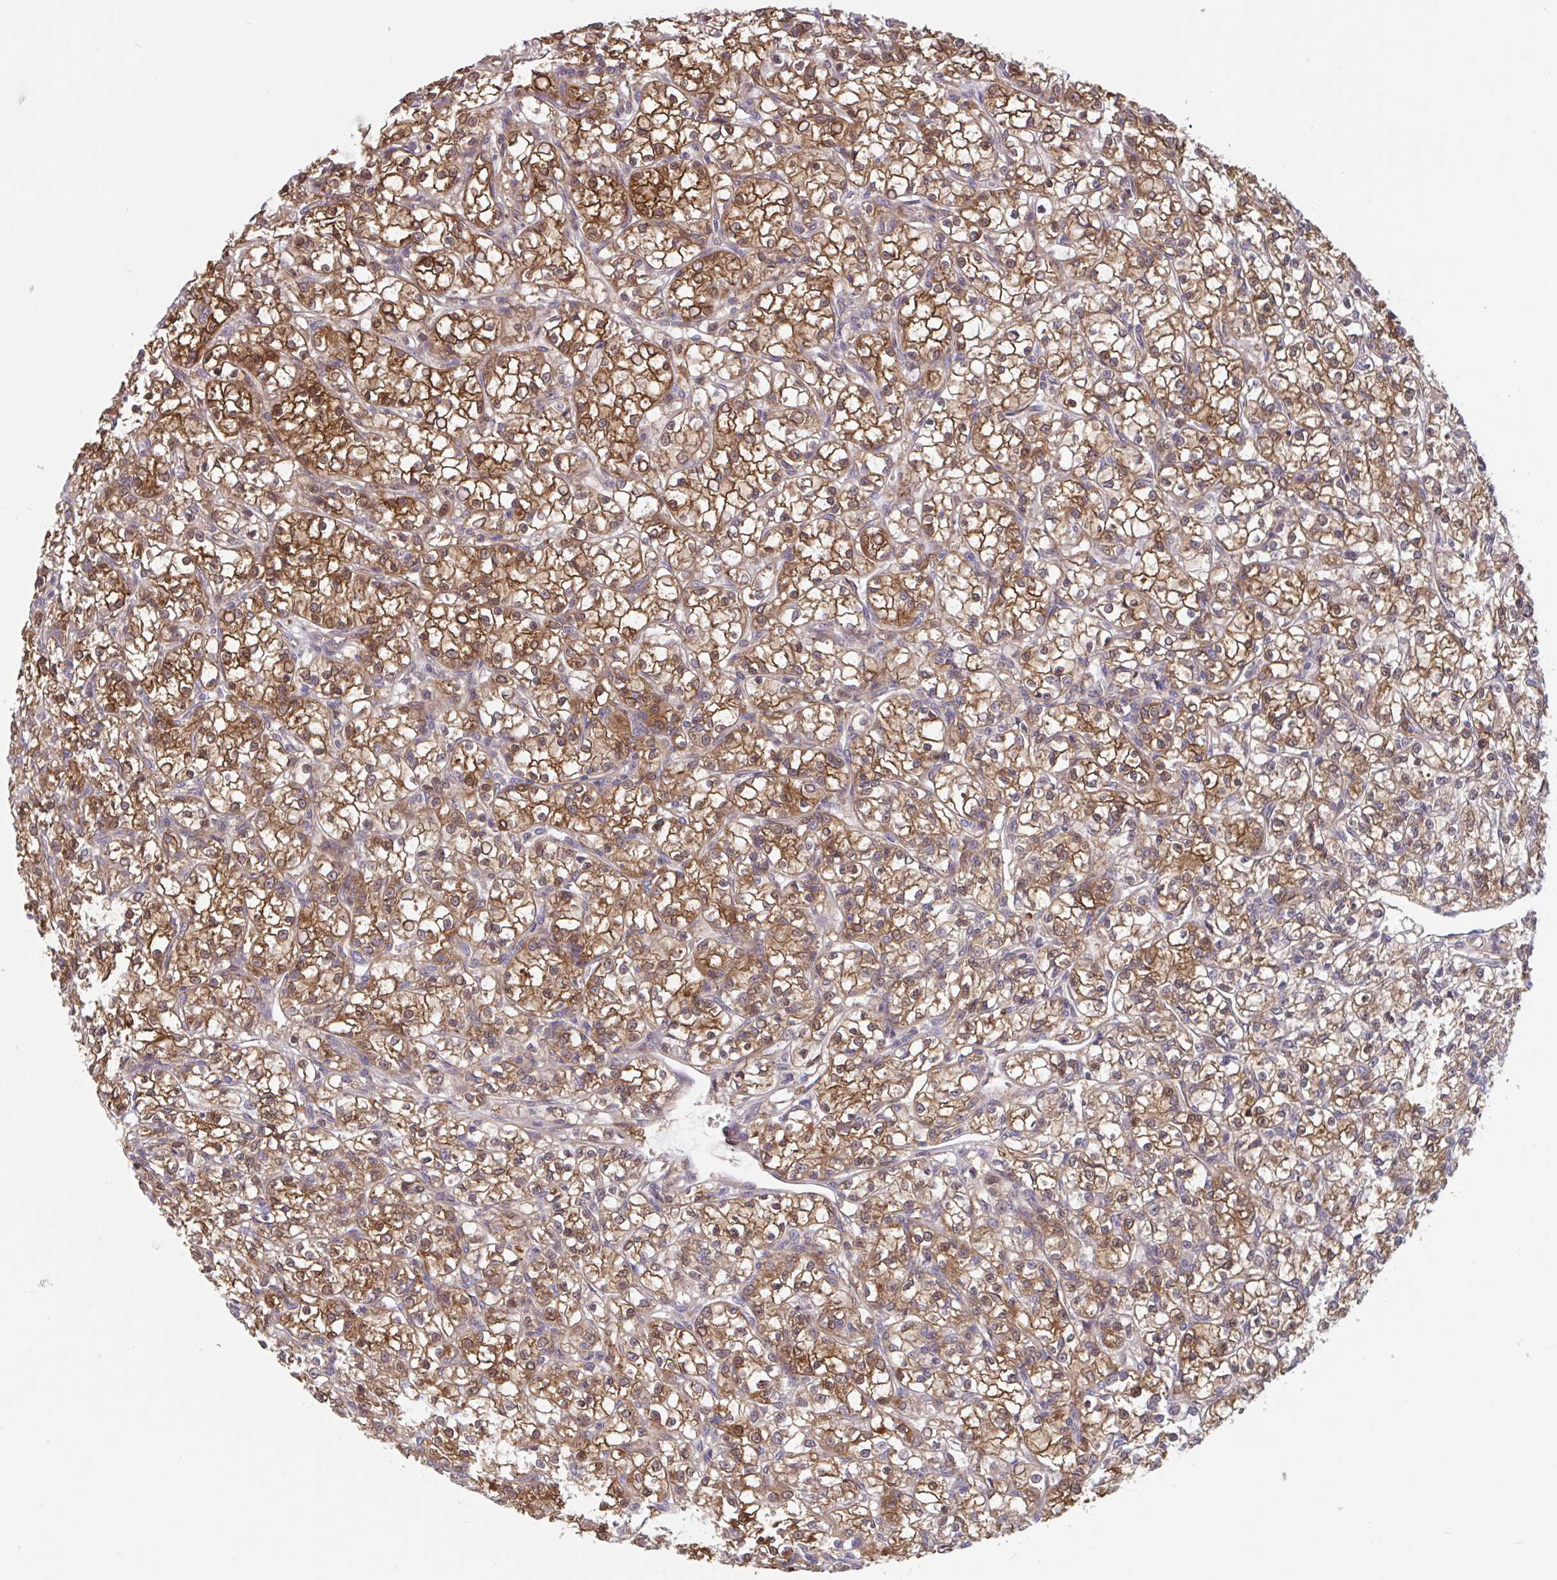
{"staining": {"intensity": "moderate", "quantity": ">75%", "location": "cytoplasmic/membranous,nuclear"}, "tissue": "renal cancer", "cell_type": "Tumor cells", "image_type": "cancer", "snomed": [{"axis": "morphology", "description": "Adenocarcinoma, NOS"}, {"axis": "topography", "description": "Kidney"}], "caption": "Brown immunohistochemical staining in renal adenocarcinoma shows moderate cytoplasmic/membranous and nuclear positivity in about >75% of tumor cells.", "gene": "LMNTD2", "patient": {"sex": "female", "age": 59}}